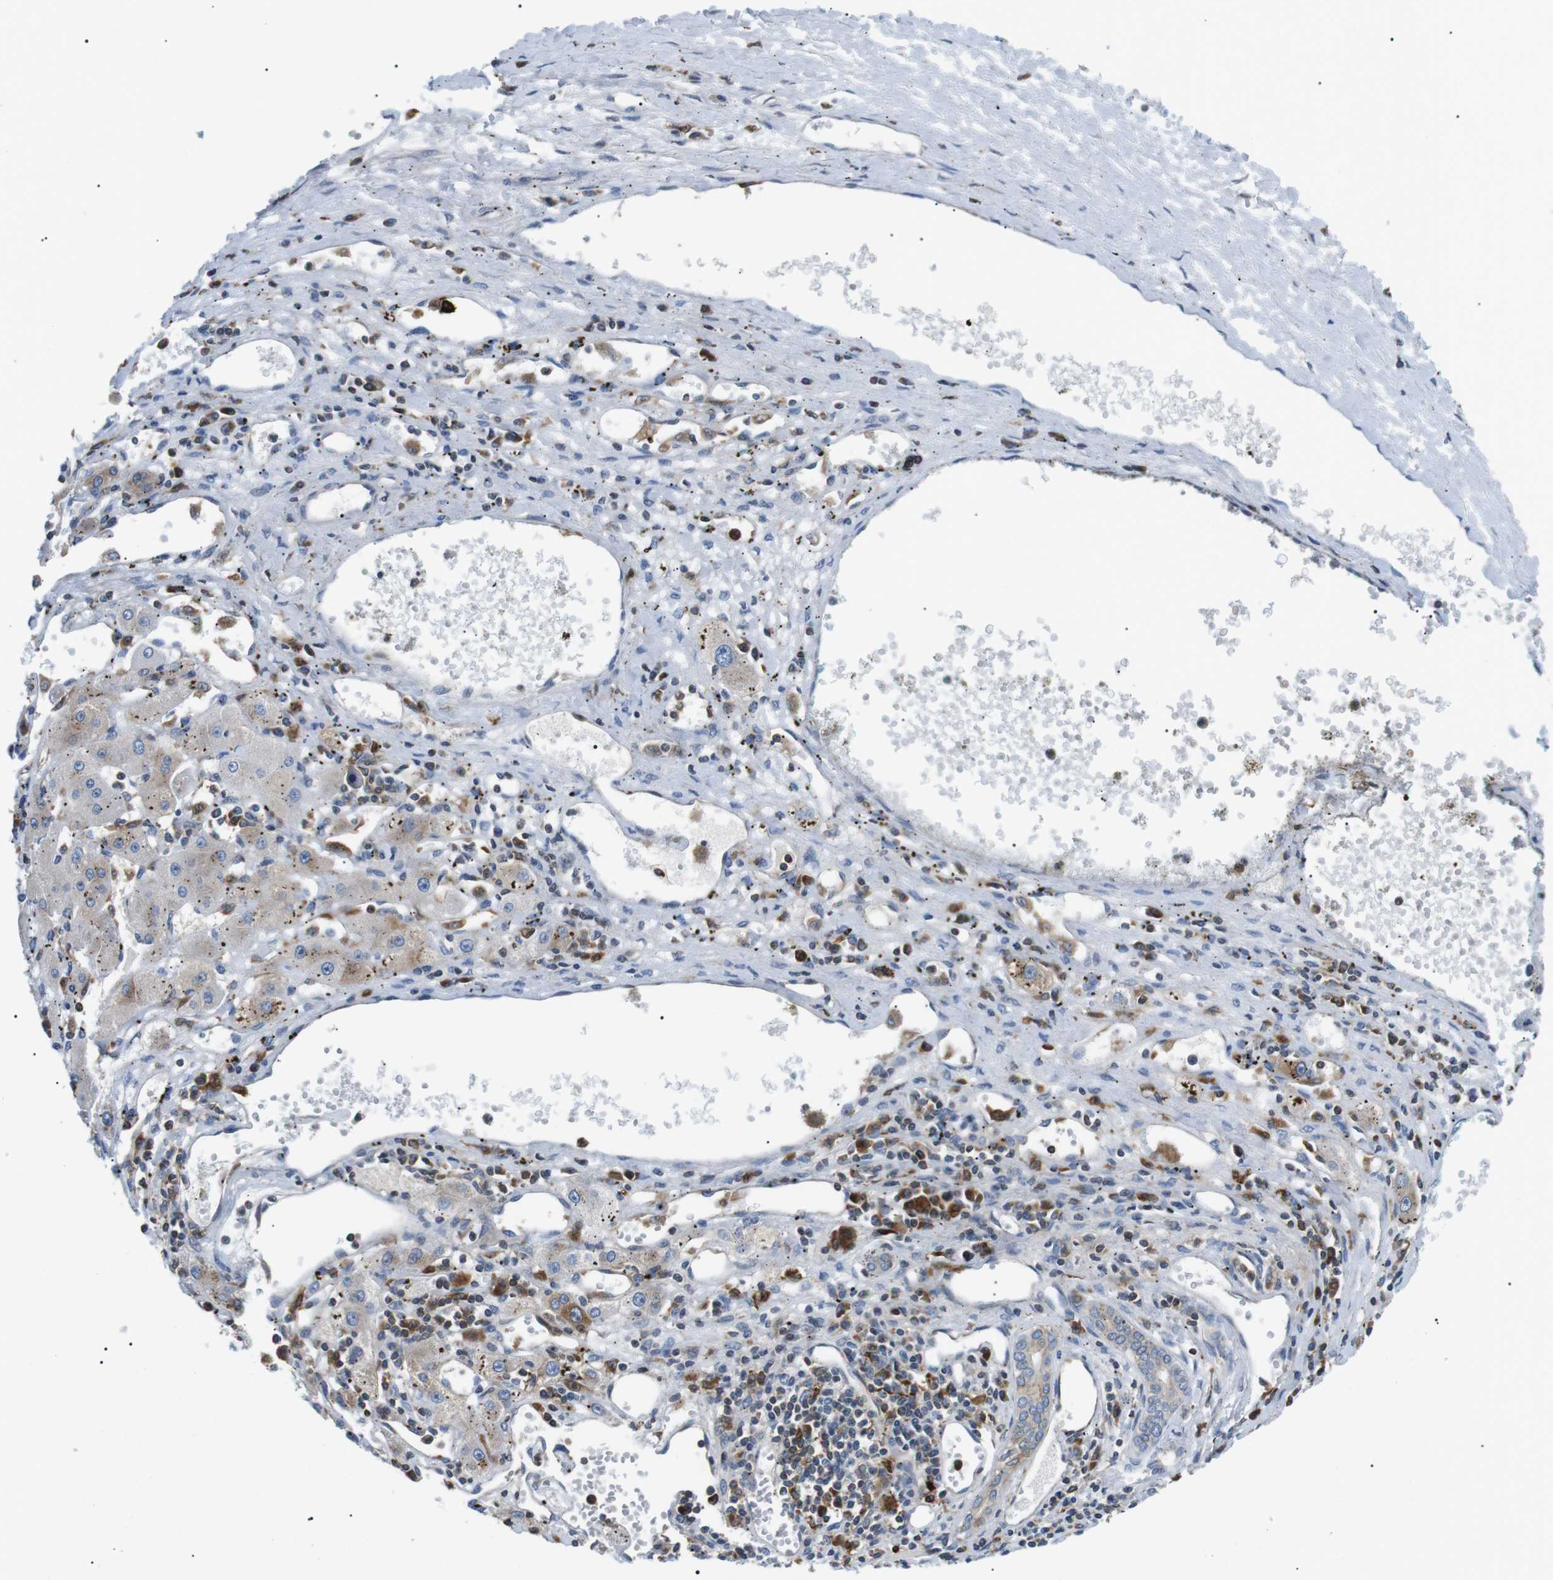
{"staining": {"intensity": "weak", "quantity": "<25%", "location": "cytoplasmic/membranous"}, "tissue": "liver cancer", "cell_type": "Tumor cells", "image_type": "cancer", "snomed": [{"axis": "morphology", "description": "Carcinoma, Hepatocellular, NOS"}, {"axis": "topography", "description": "Liver"}], "caption": "The image displays no staining of tumor cells in hepatocellular carcinoma (liver). The staining was performed using DAB to visualize the protein expression in brown, while the nuclei were stained in blue with hematoxylin (Magnification: 20x).", "gene": "RAB9A", "patient": {"sex": "male", "age": 72}}